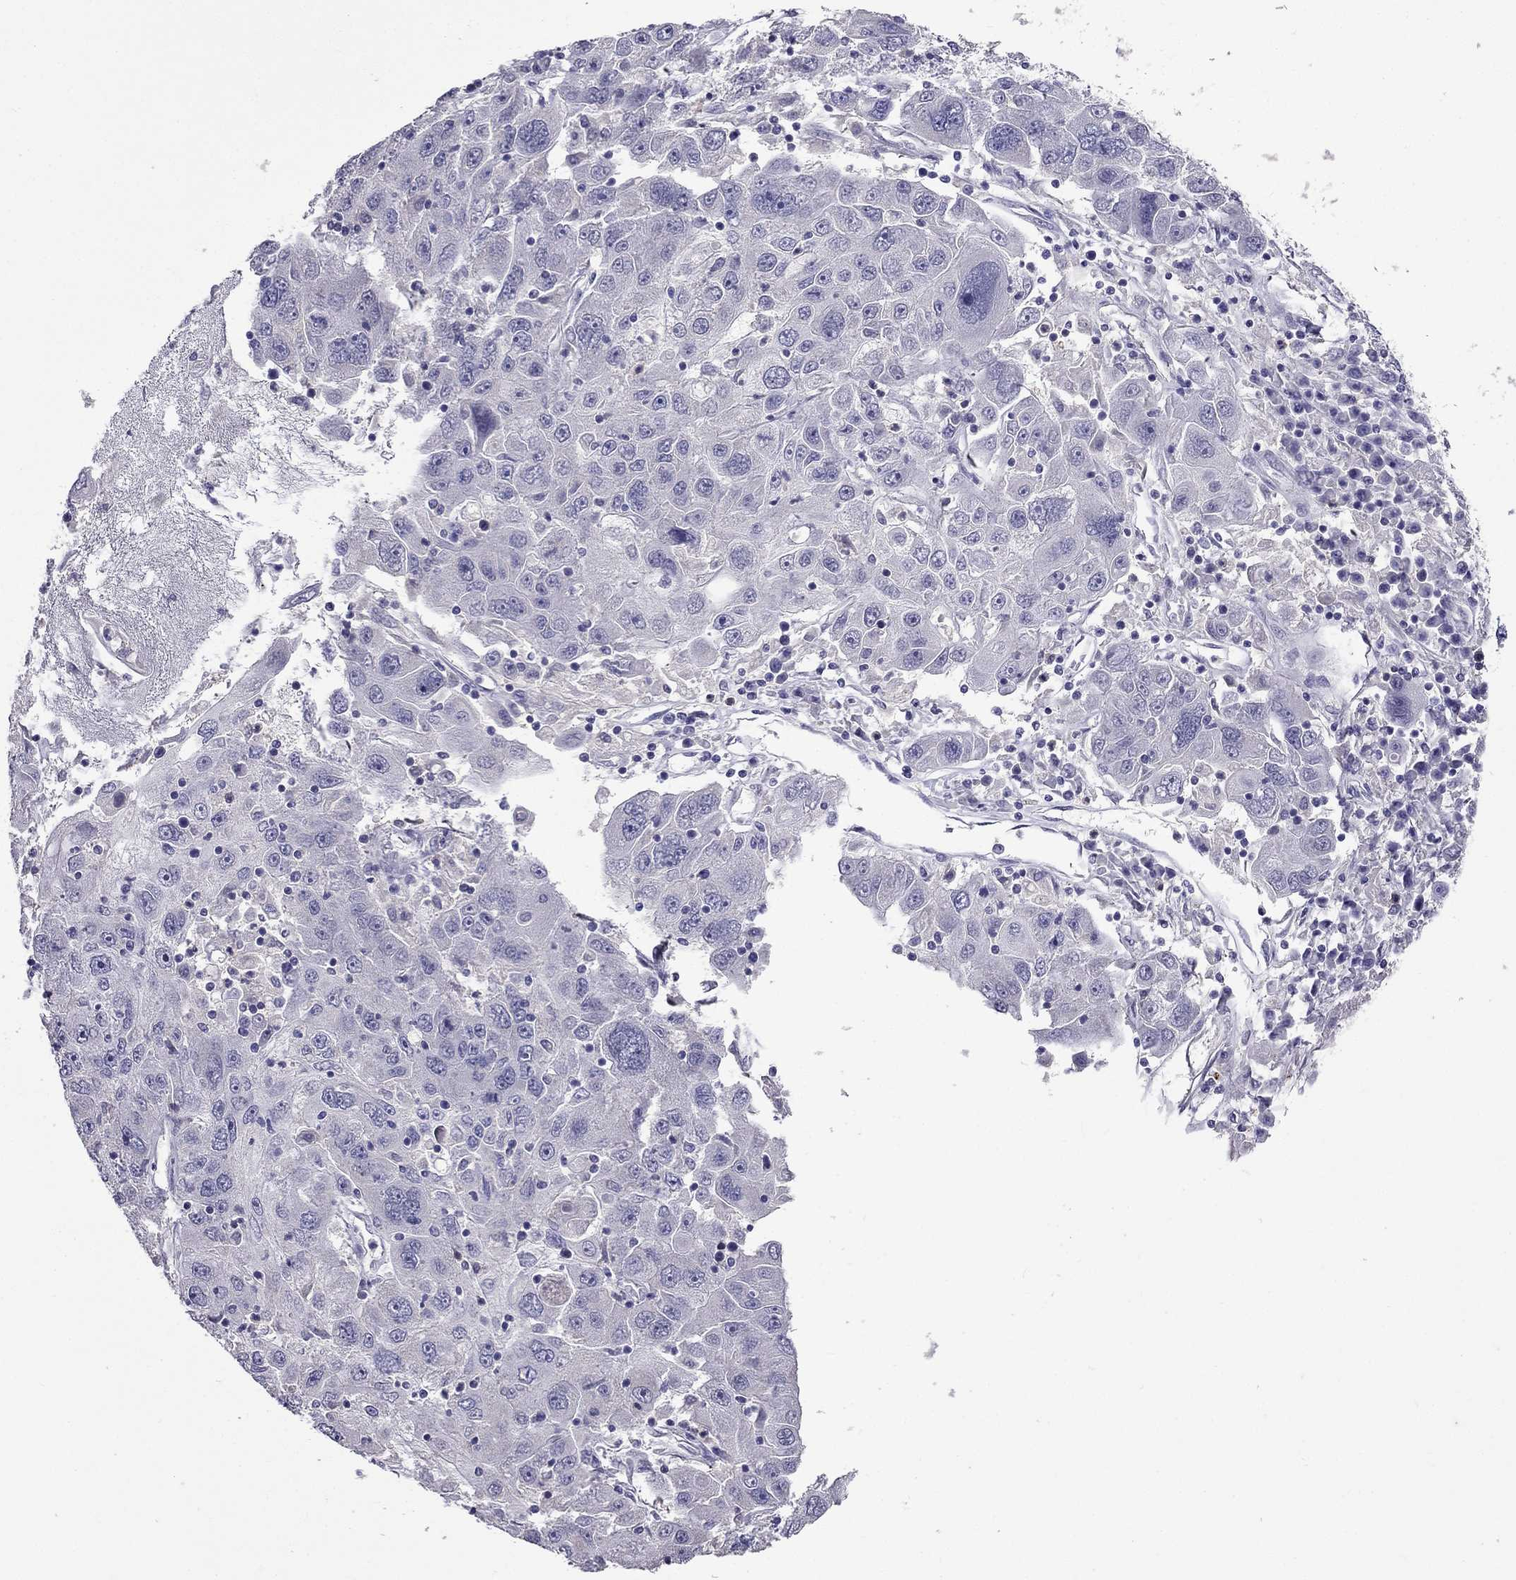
{"staining": {"intensity": "negative", "quantity": "none", "location": "none"}, "tissue": "stomach cancer", "cell_type": "Tumor cells", "image_type": "cancer", "snomed": [{"axis": "morphology", "description": "Adenocarcinoma, NOS"}, {"axis": "topography", "description": "Stomach"}], "caption": "An immunohistochemistry (IHC) image of stomach adenocarcinoma is shown. There is no staining in tumor cells of stomach adenocarcinoma. Nuclei are stained in blue.", "gene": "AQP9", "patient": {"sex": "male", "age": 56}}